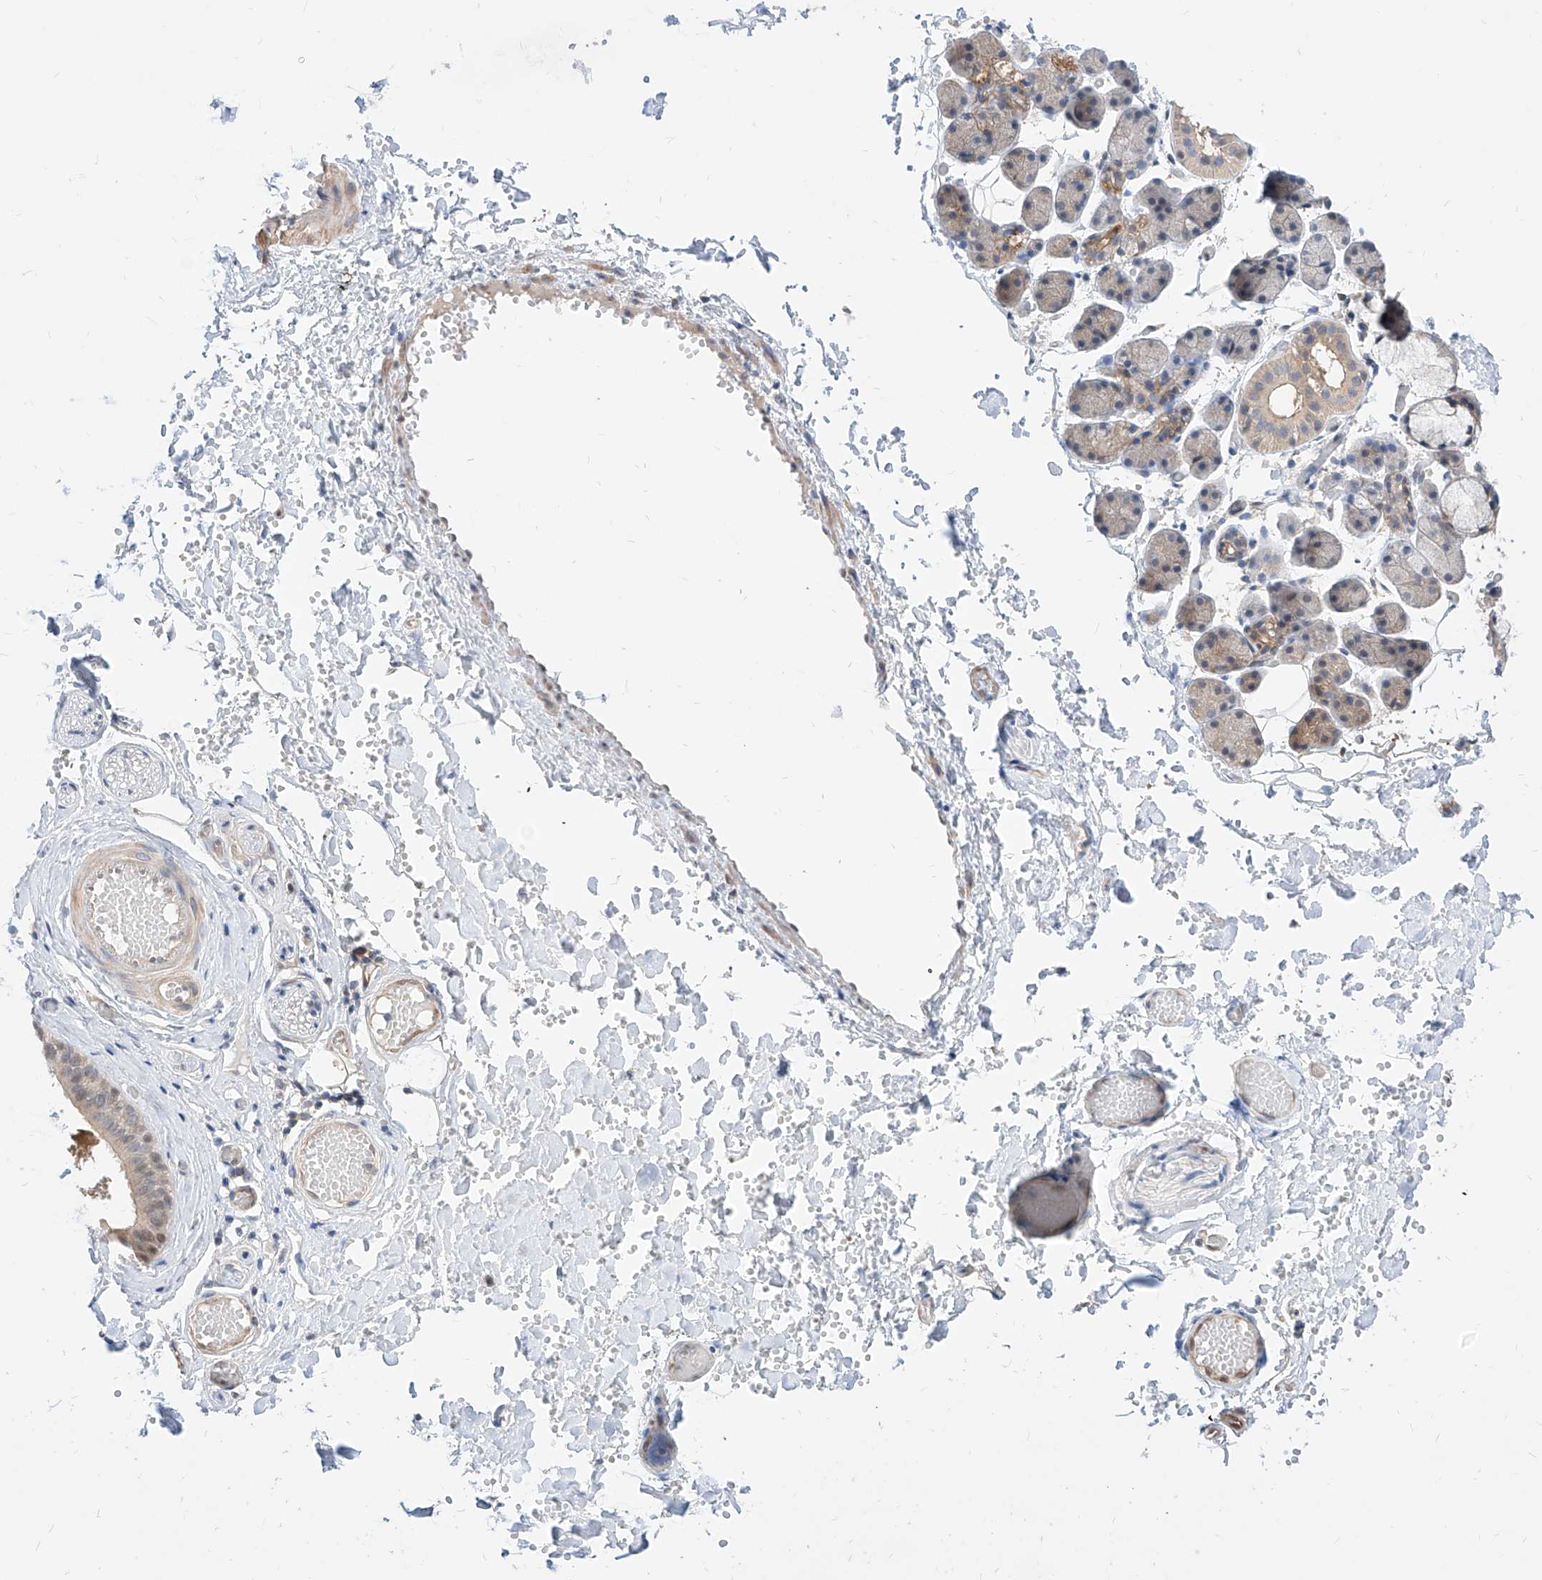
{"staining": {"intensity": "weak", "quantity": "<25%", "location": "cytoplasmic/membranous"}, "tissue": "salivary gland", "cell_type": "Glandular cells", "image_type": "normal", "snomed": [{"axis": "morphology", "description": "Normal tissue, NOS"}, {"axis": "topography", "description": "Salivary gland"}], "caption": "Protein analysis of normal salivary gland demonstrates no significant staining in glandular cells.", "gene": "TSNAX", "patient": {"sex": "female", "age": 33}}